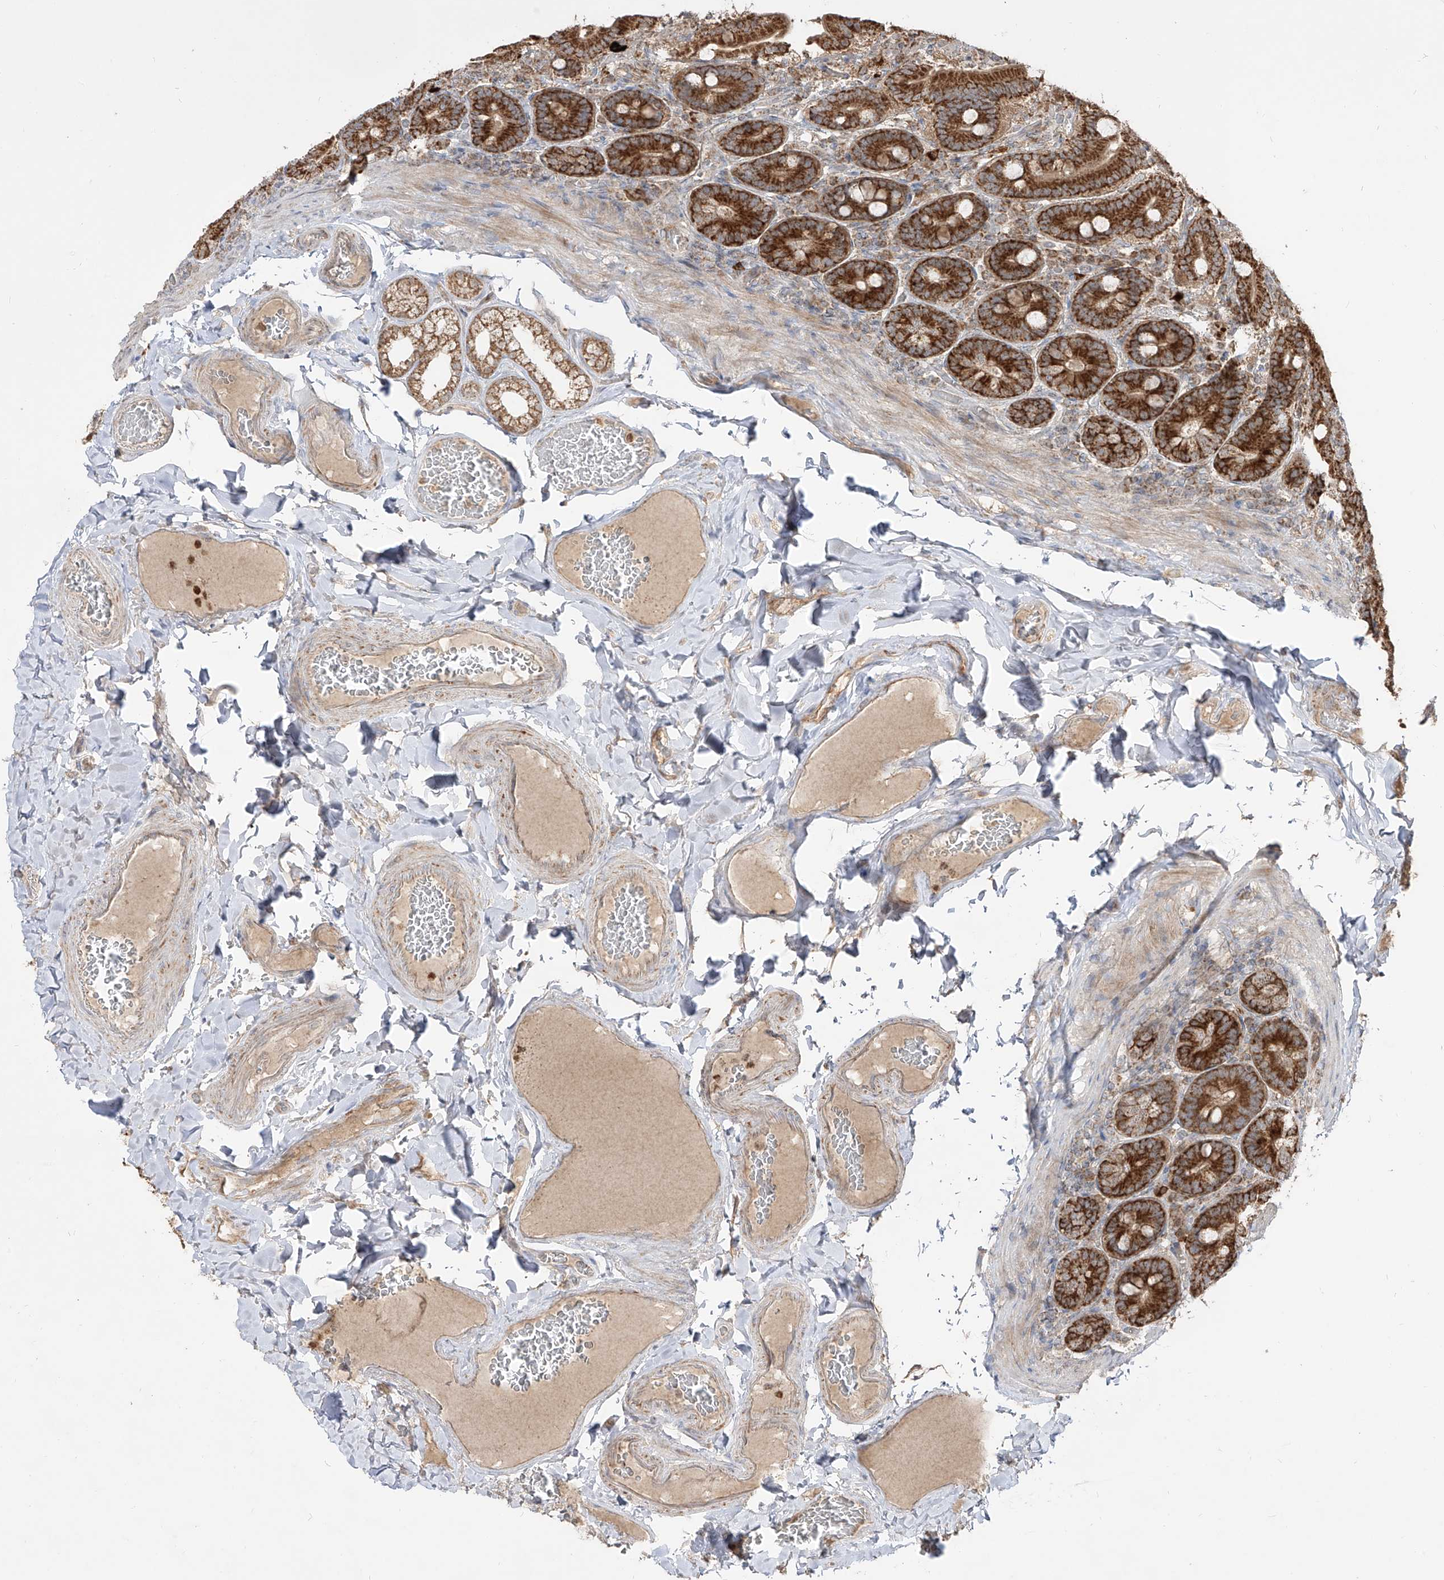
{"staining": {"intensity": "strong", "quantity": ">75%", "location": "cytoplasmic/membranous"}, "tissue": "duodenum", "cell_type": "Glandular cells", "image_type": "normal", "snomed": [{"axis": "morphology", "description": "Normal tissue, NOS"}, {"axis": "topography", "description": "Duodenum"}], "caption": "An immunohistochemistry (IHC) micrograph of unremarkable tissue is shown. Protein staining in brown highlights strong cytoplasmic/membranous positivity in duodenum within glandular cells. (DAB (3,3'-diaminobenzidine) = brown stain, brightfield microscopy at high magnification).", "gene": "AIM2", "patient": {"sex": "female", "age": 62}}